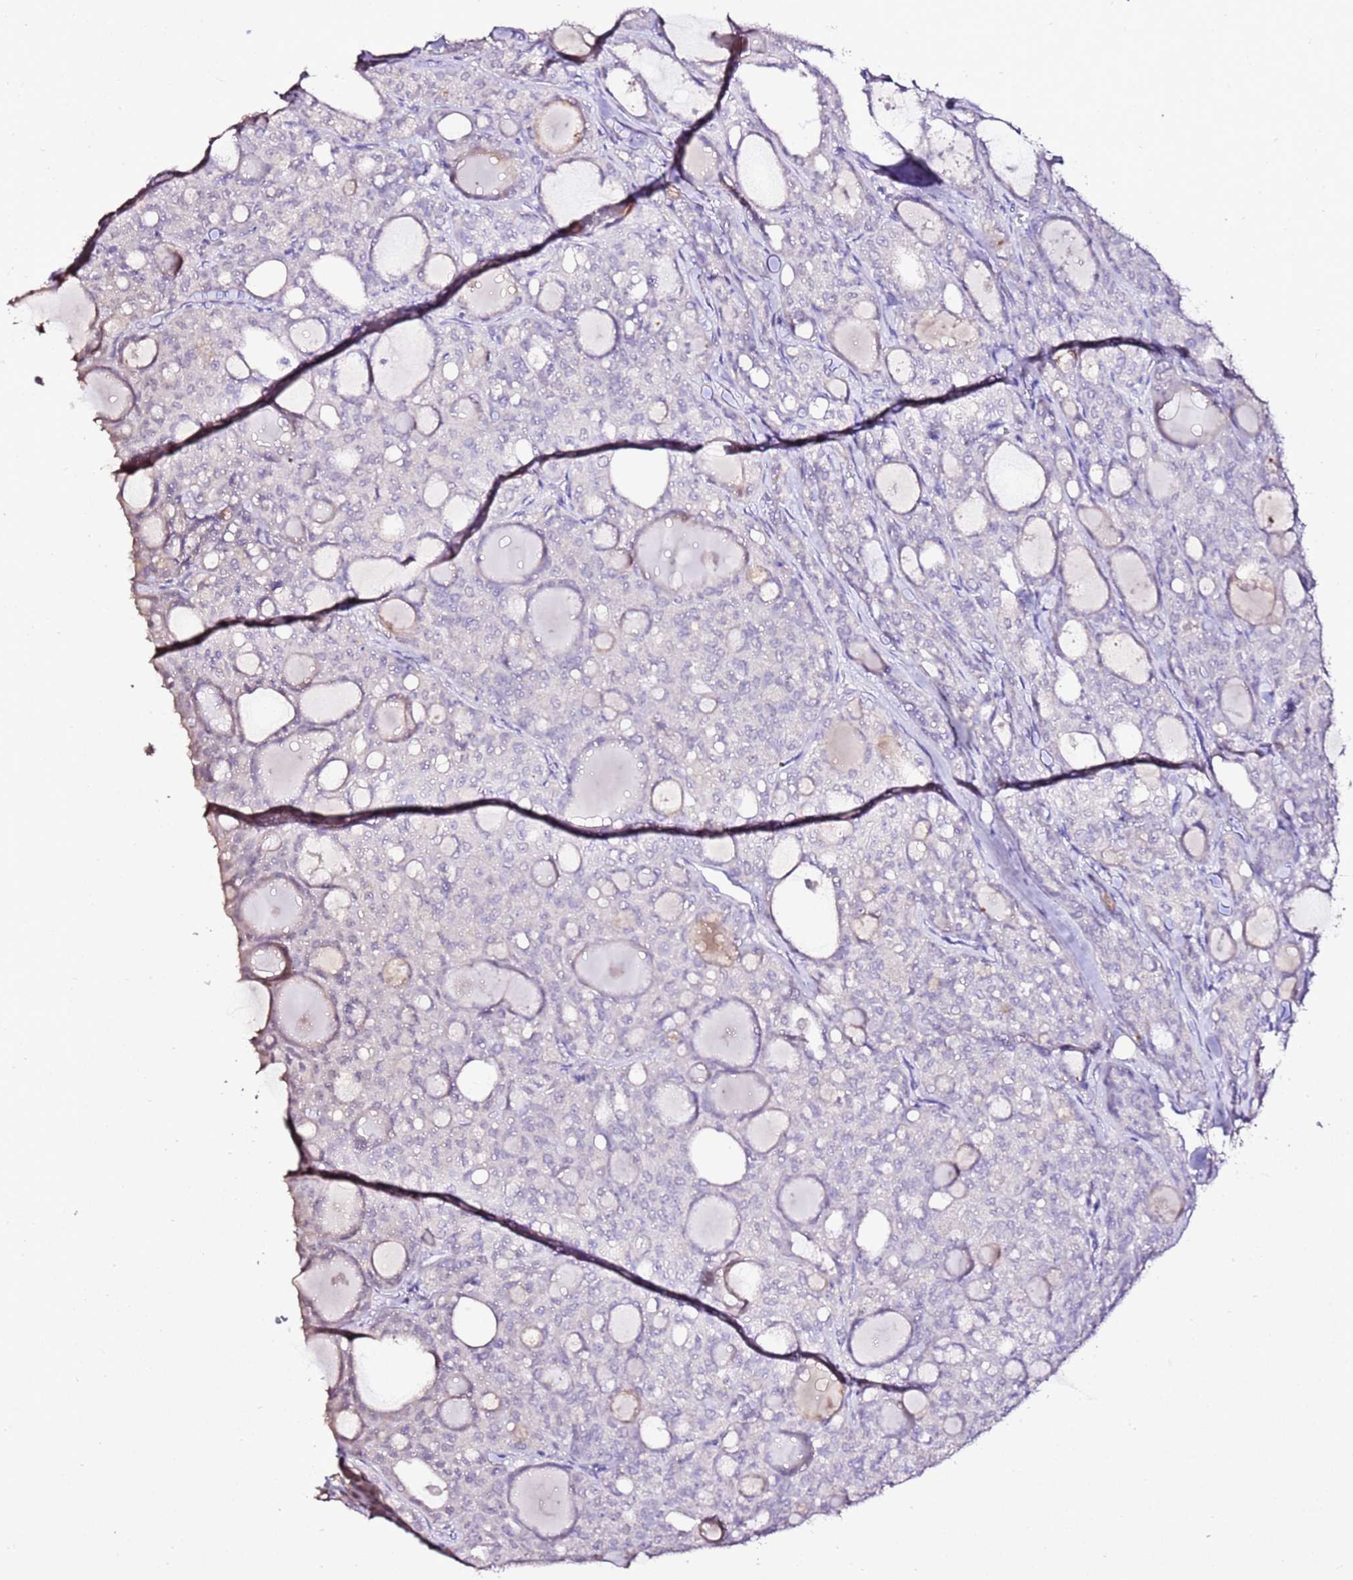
{"staining": {"intensity": "negative", "quantity": "none", "location": "none"}, "tissue": "thyroid cancer", "cell_type": "Tumor cells", "image_type": "cancer", "snomed": [{"axis": "morphology", "description": "Follicular adenoma carcinoma, NOS"}, {"axis": "topography", "description": "Thyroid gland"}], "caption": "Thyroid follicular adenoma carcinoma was stained to show a protein in brown. There is no significant positivity in tumor cells. (DAB IHC, high magnification).", "gene": "ART5", "patient": {"sex": "male", "age": 75}}